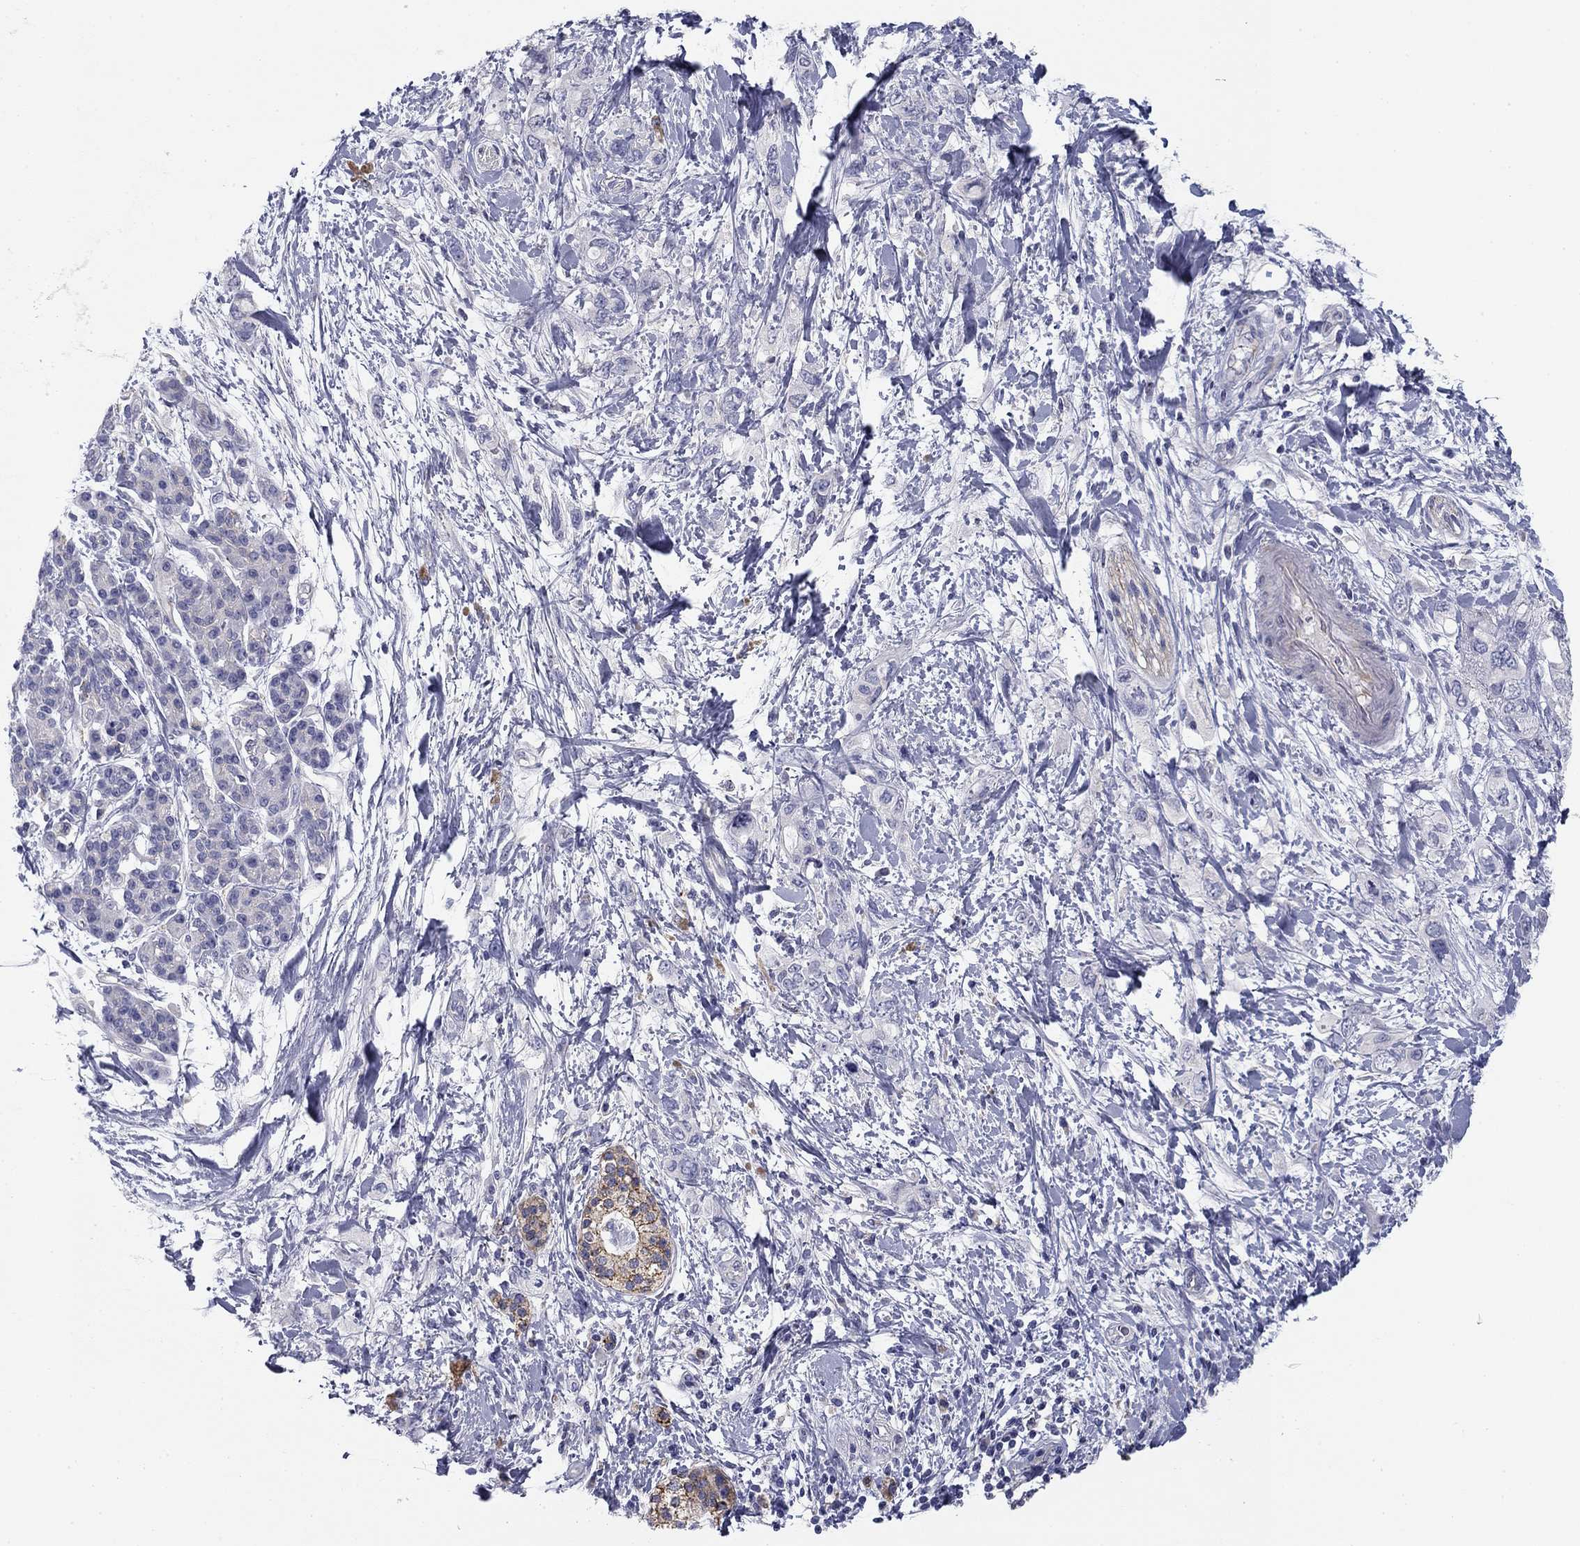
{"staining": {"intensity": "strong", "quantity": "25%-75%", "location": "cytoplasmic/membranous"}, "tissue": "pancreatic cancer", "cell_type": "Tumor cells", "image_type": "cancer", "snomed": [{"axis": "morphology", "description": "Adenocarcinoma, NOS"}, {"axis": "topography", "description": "Pancreas"}], "caption": "Pancreatic adenocarcinoma tissue shows strong cytoplasmic/membranous staining in about 25%-75% of tumor cells, visualized by immunohistochemistry. (DAB IHC with brightfield microscopy, high magnification).", "gene": "SEPTIN3", "patient": {"sex": "female", "age": 56}}